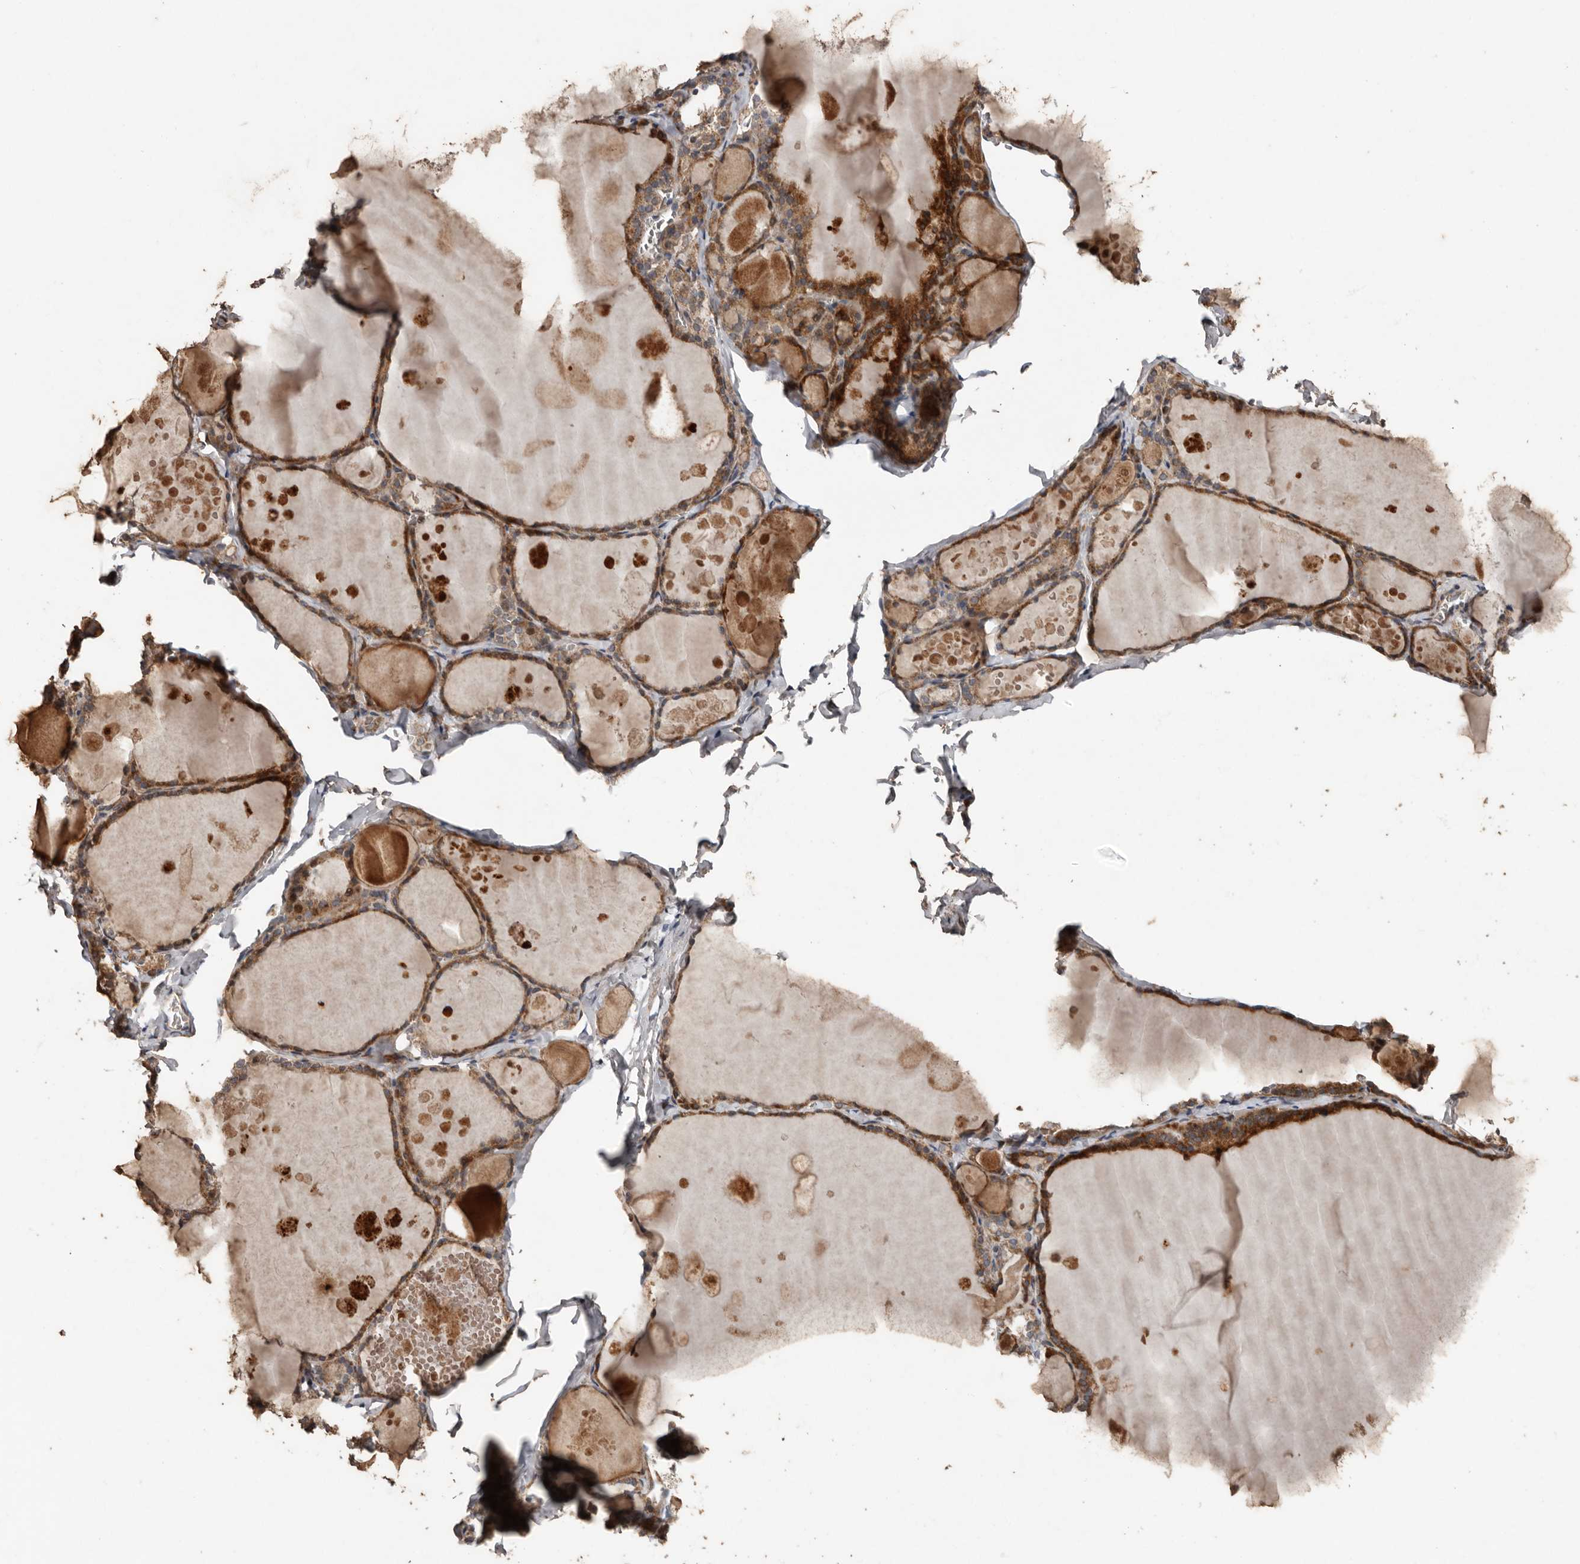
{"staining": {"intensity": "moderate", "quantity": ">75%", "location": "cytoplasmic/membranous"}, "tissue": "thyroid gland", "cell_type": "Glandular cells", "image_type": "normal", "snomed": [{"axis": "morphology", "description": "Normal tissue, NOS"}, {"axis": "topography", "description": "Thyroid gland"}], "caption": "This image displays immunohistochemistry (IHC) staining of benign human thyroid gland, with medium moderate cytoplasmic/membranous expression in approximately >75% of glandular cells.", "gene": "RANBP17", "patient": {"sex": "male", "age": 56}}